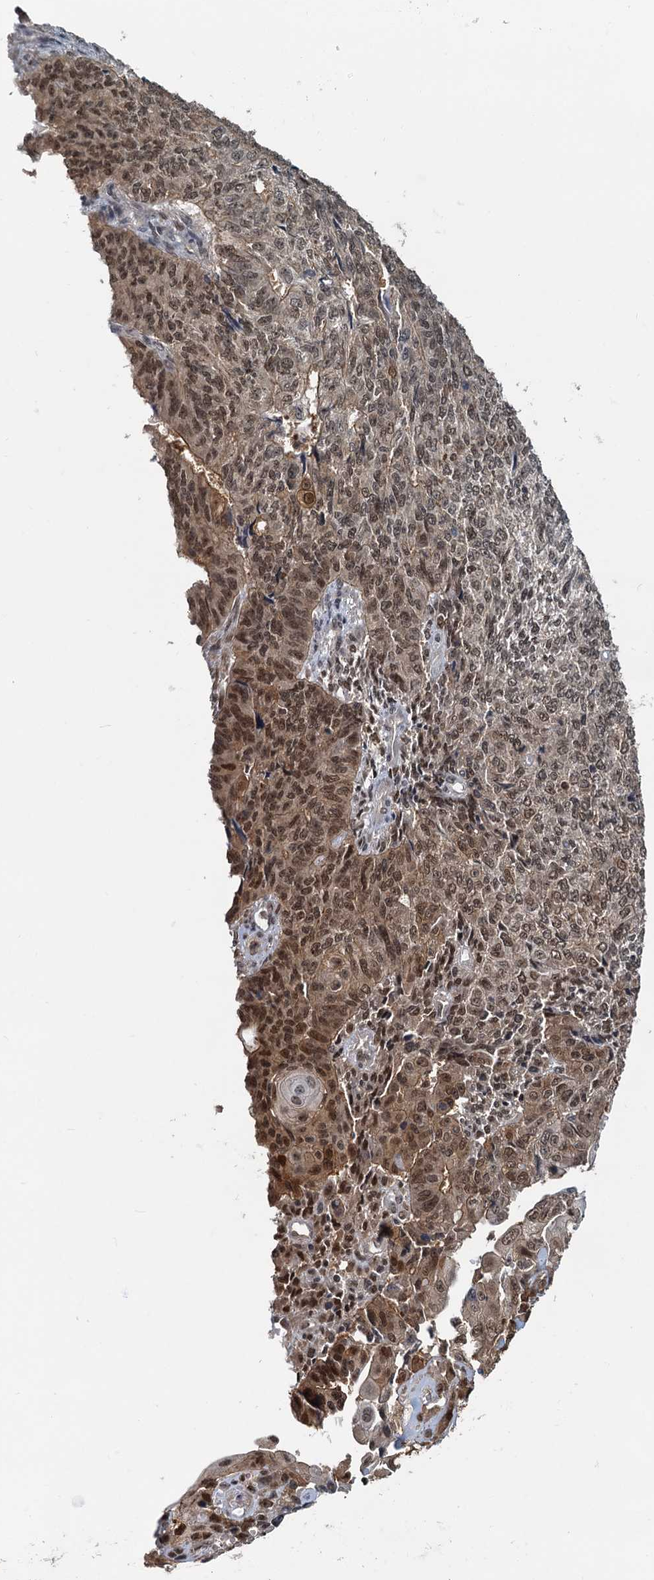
{"staining": {"intensity": "moderate", "quantity": ">75%", "location": "nuclear"}, "tissue": "endometrial cancer", "cell_type": "Tumor cells", "image_type": "cancer", "snomed": [{"axis": "morphology", "description": "Adenocarcinoma, NOS"}, {"axis": "topography", "description": "Endometrium"}], "caption": "A photomicrograph of human endometrial adenocarcinoma stained for a protein demonstrates moderate nuclear brown staining in tumor cells. (Stains: DAB in brown, nuclei in blue, Microscopy: brightfield microscopy at high magnification).", "gene": "SPINDOC", "patient": {"sex": "female", "age": 32}}